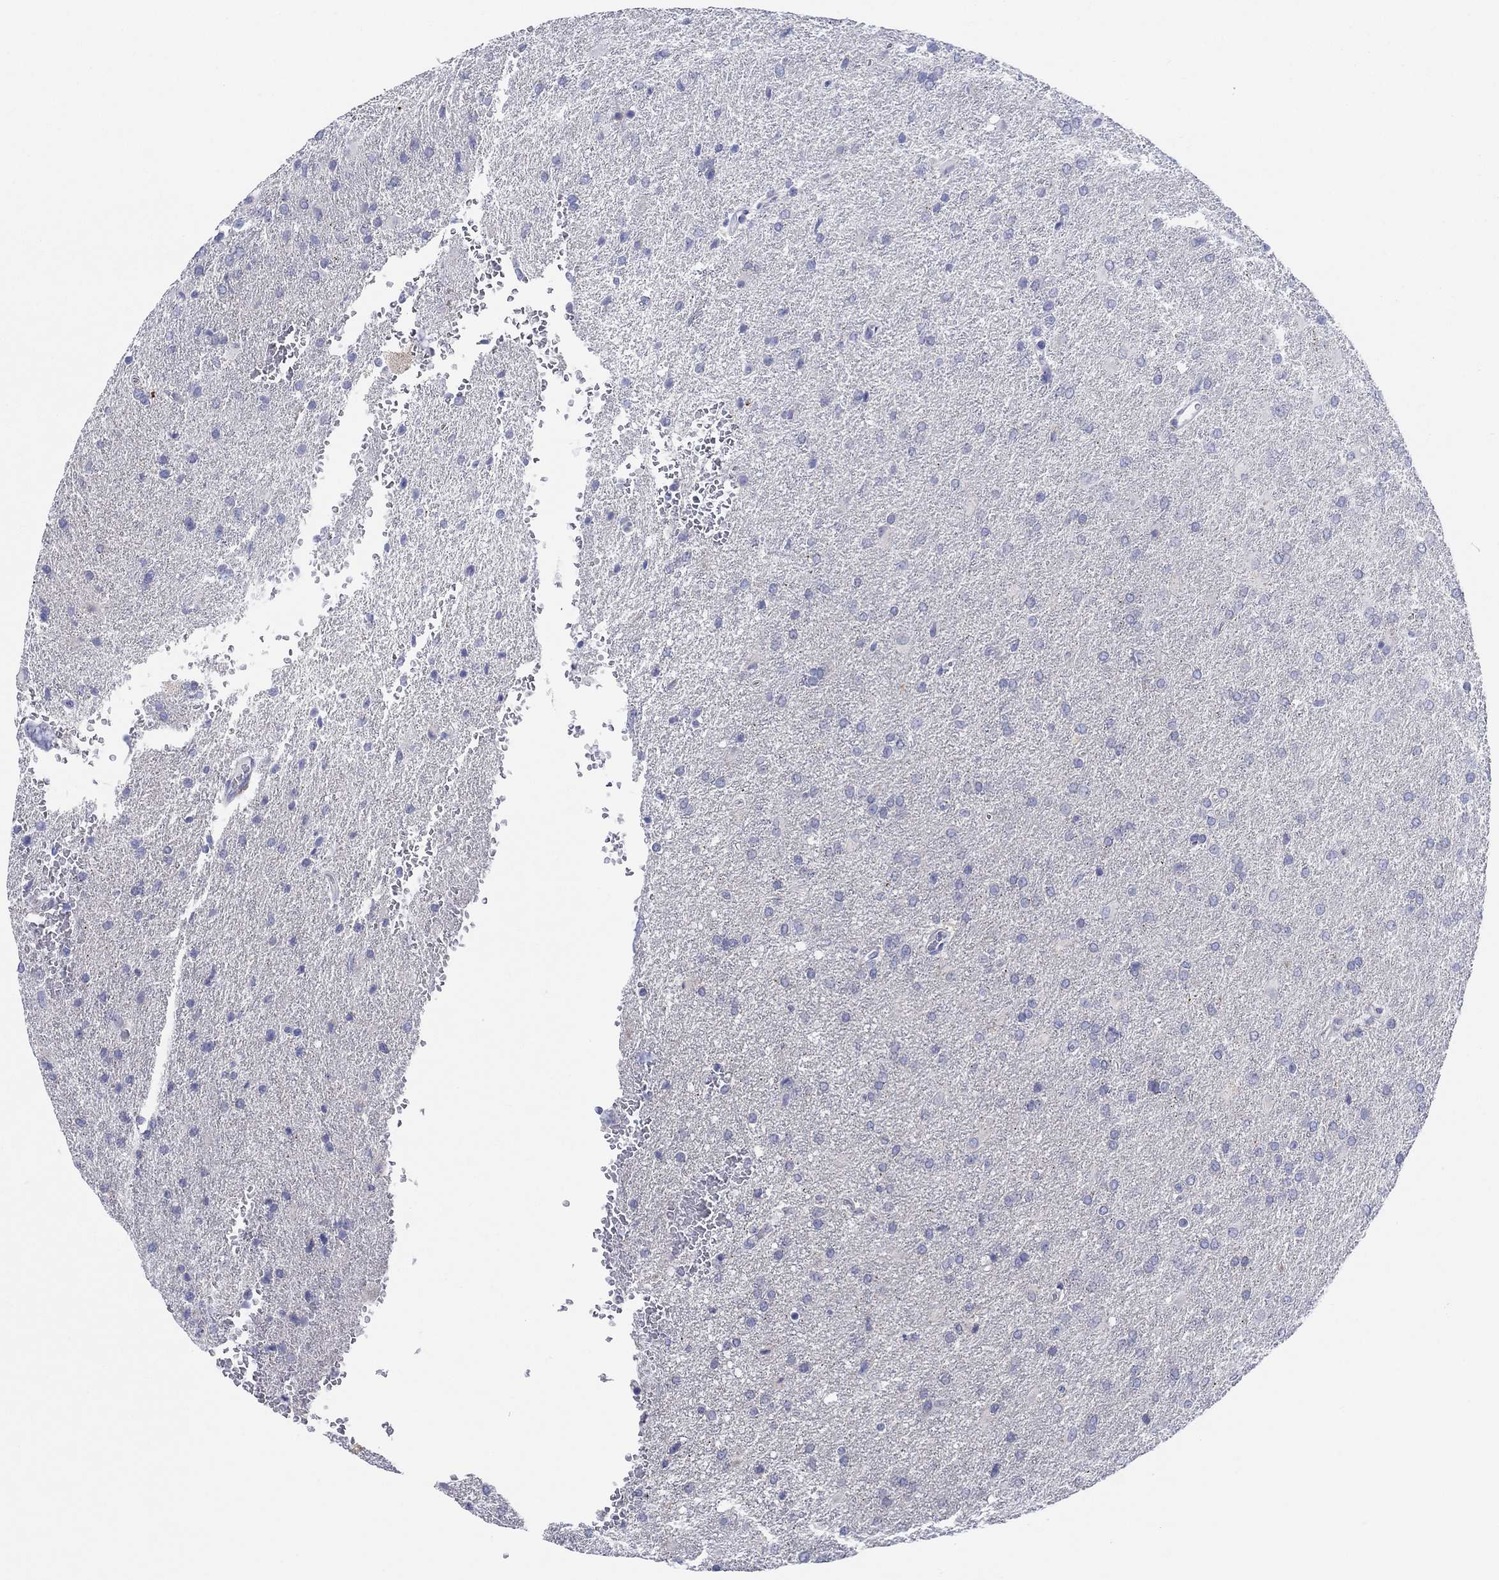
{"staining": {"intensity": "negative", "quantity": "none", "location": "none"}, "tissue": "glioma", "cell_type": "Tumor cells", "image_type": "cancer", "snomed": [{"axis": "morphology", "description": "Glioma, malignant, High grade"}, {"axis": "topography", "description": "Brain"}], "caption": "Micrograph shows no significant protein positivity in tumor cells of glioma.", "gene": "HAPLN4", "patient": {"sex": "male", "age": 68}}